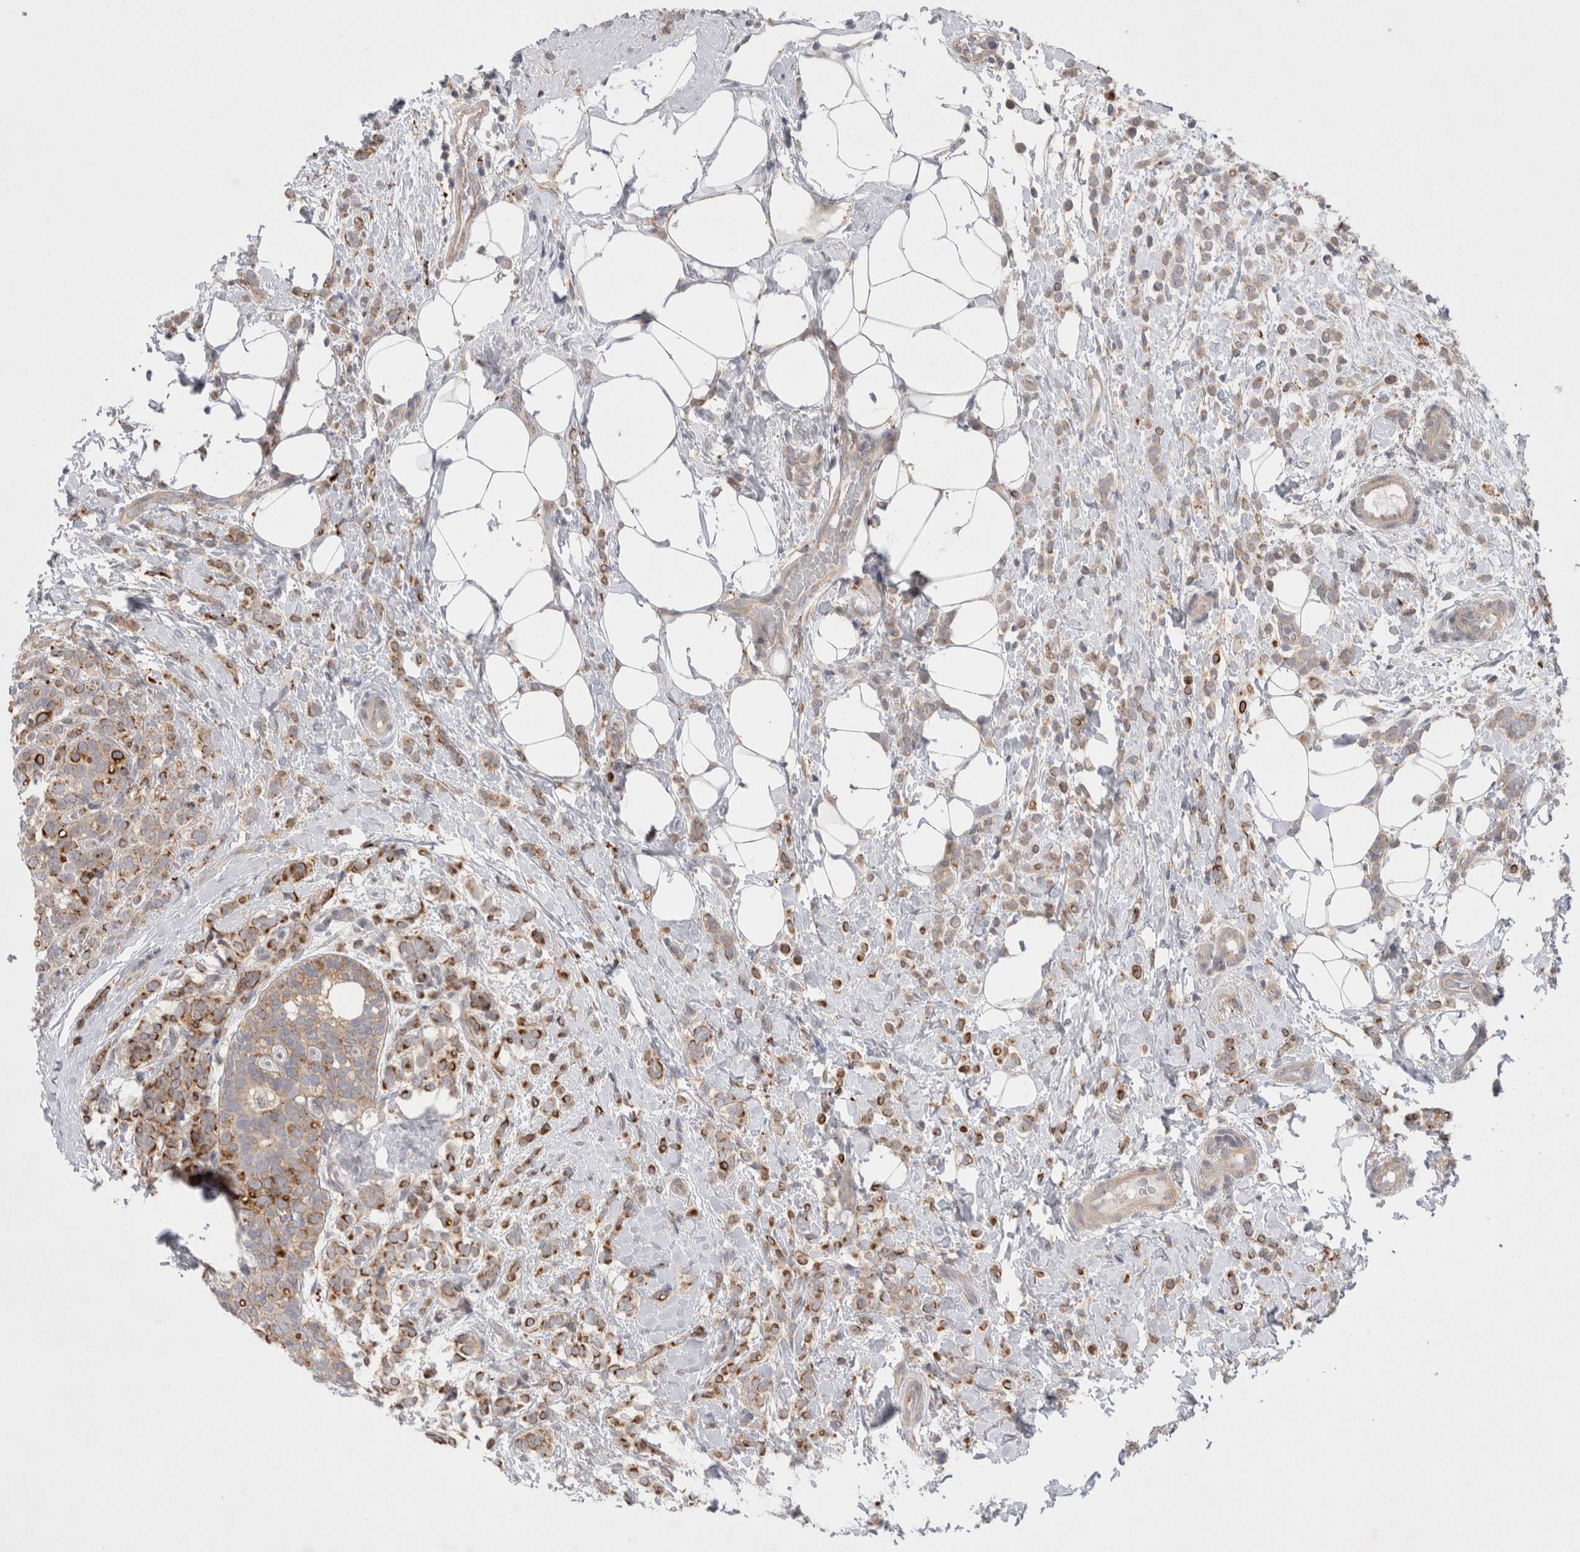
{"staining": {"intensity": "weak", "quantity": ">75%", "location": "cytoplasmic/membranous"}, "tissue": "breast cancer", "cell_type": "Tumor cells", "image_type": "cancer", "snomed": [{"axis": "morphology", "description": "Lobular carcinoma"}, {"axis": "topography", "description": "Breast"}], "caption": "Lobular carcinoma (breast) stained with immunohistochemistry (IHC) demonstrates weak cytoplasmic/membranous positivity in about >75% of tumor cells. (IHC, brightfield microscopy, high magnification).", "gene": "NPC1", "patient": {"sex": "female", "age": 50}}